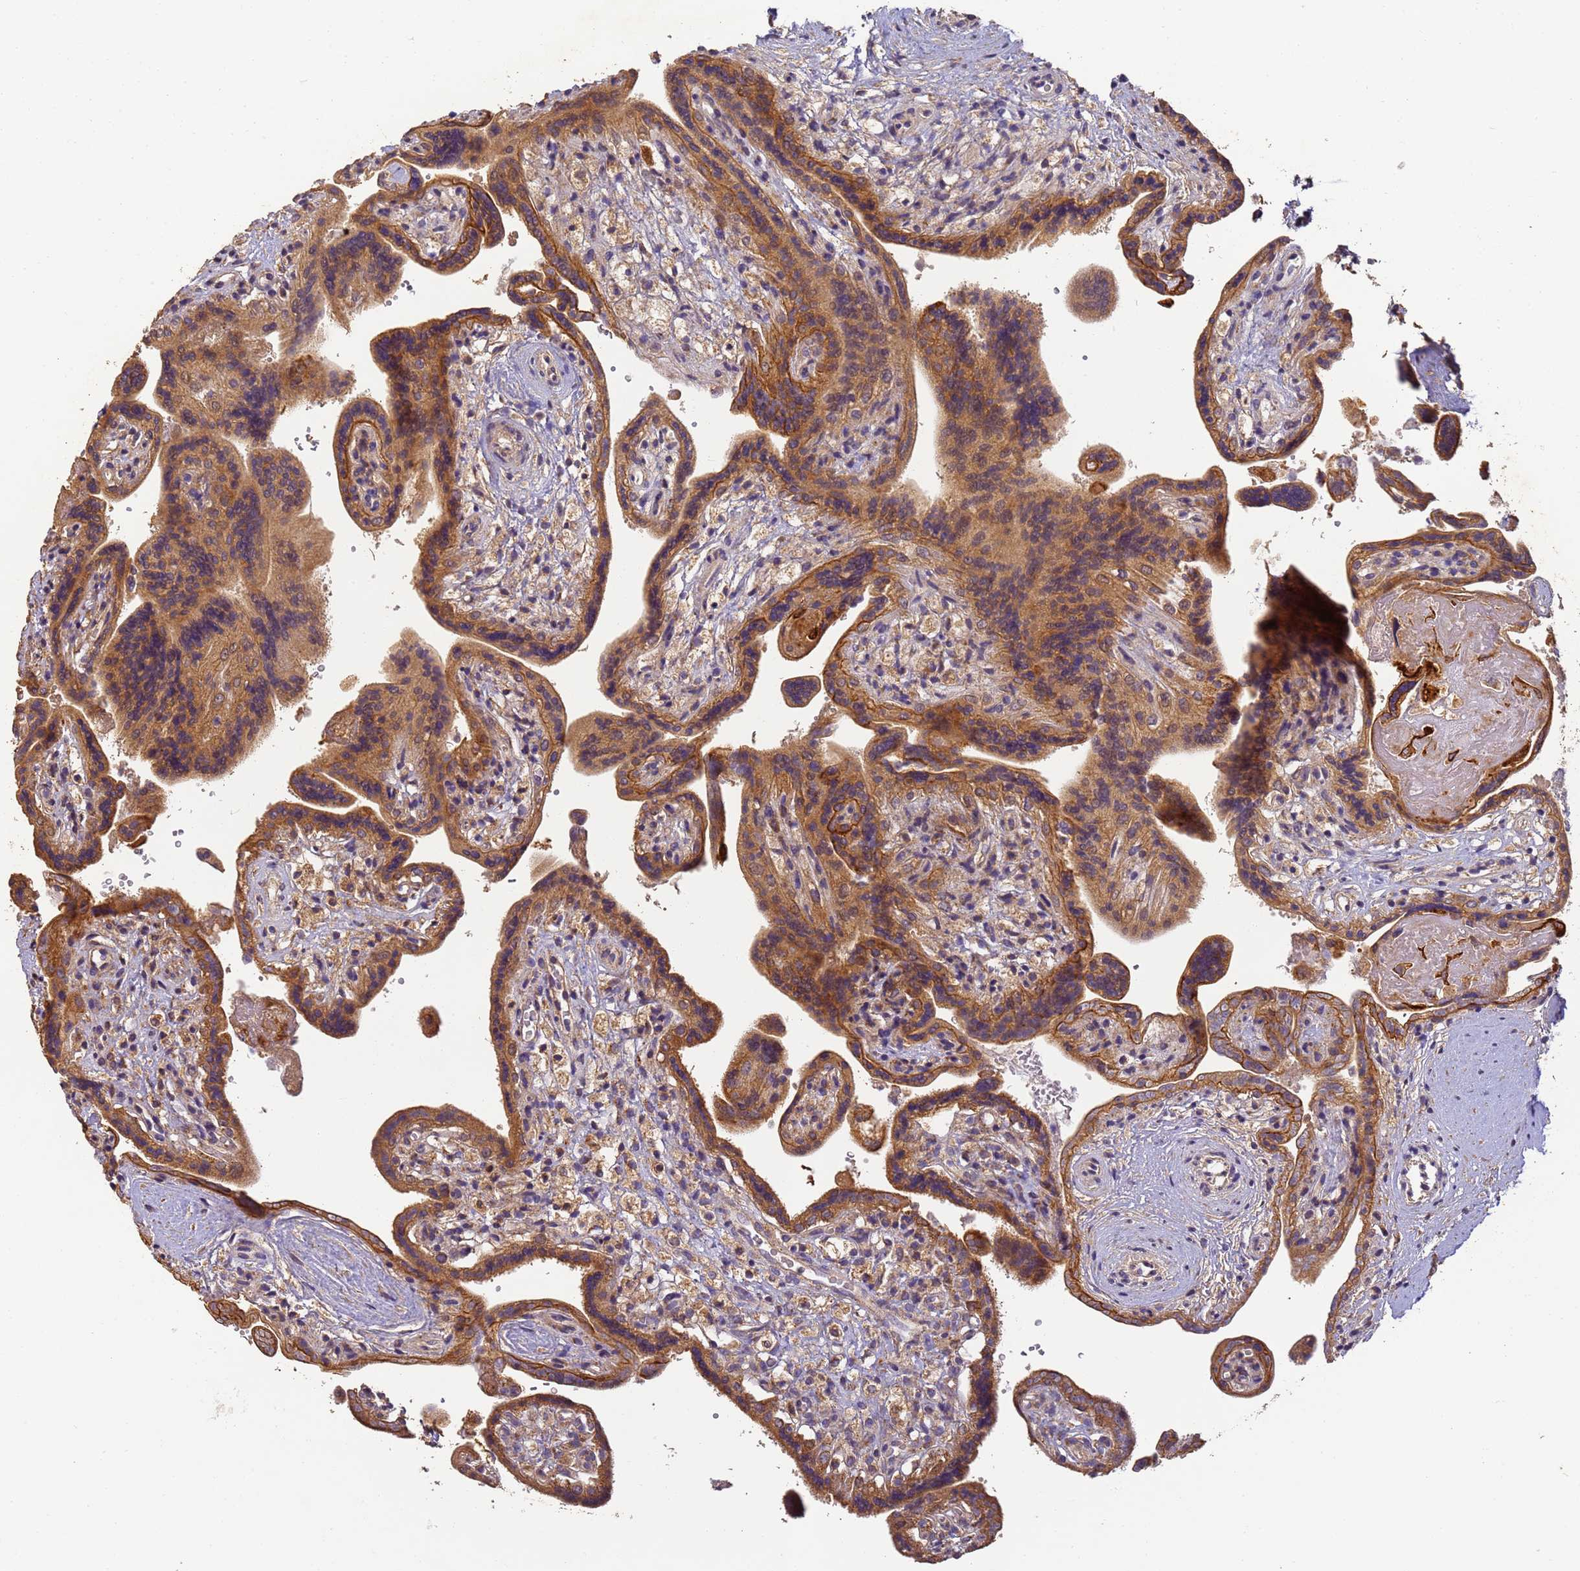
{"staining": {"intensity": "strong", "quantity": ">75%", "location": "cytoplasmic/membranous"}, "tissue": "placenta", "cell_type": "Trophoblastic cells", "image_type": "normal", "snomed": [{"axis": "morphology", "description": "Normal tissue, NOS"}, {"axis": "topography", "description": "Placenta"}], "caption": "This micrograph exhibits immunohistochemistry (IHC) staining of normal placenta, with high strong cytoplasmic/membranous staining in approximately >75% of trophoblastic cells.", "gene": "TIGAR", "patient": {"sex": "female", "age": 37}}